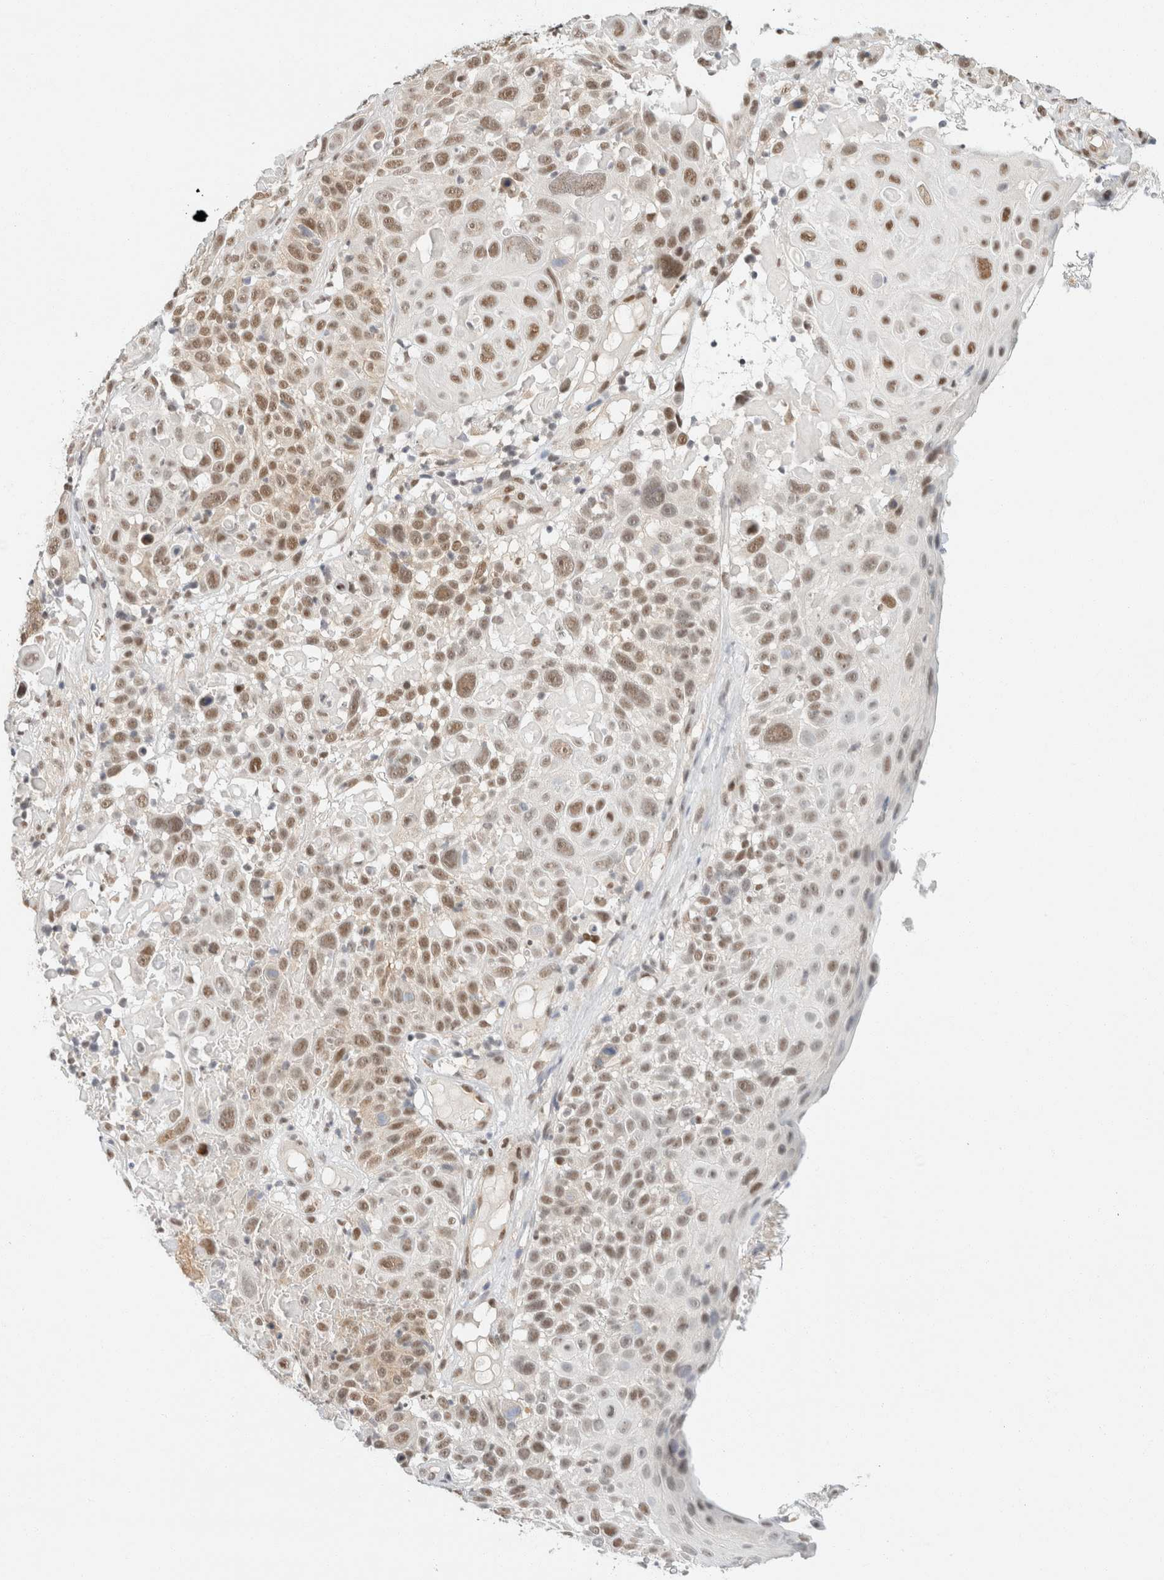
{"staining": {"intensity": "moderate", "quantity": ">75%", "location": "nuclear"}, "tissue": "cervical cancer", "cell_type": "Tumor cells", "image_type": "cancer", "snomed": [{"axis": "morphology", "description": "Squamous cell carcinoma, NOS"}, {"axis": "topography", "description": "Cervix"}], "caption": "The immunohistochemical stain shows moderate nuclear expression in tumor cells of cervical cancer (squamous cell carcinoma) tissue.", "gene": "ZNF768", "patient": {"sex": "female", "age": 74}}